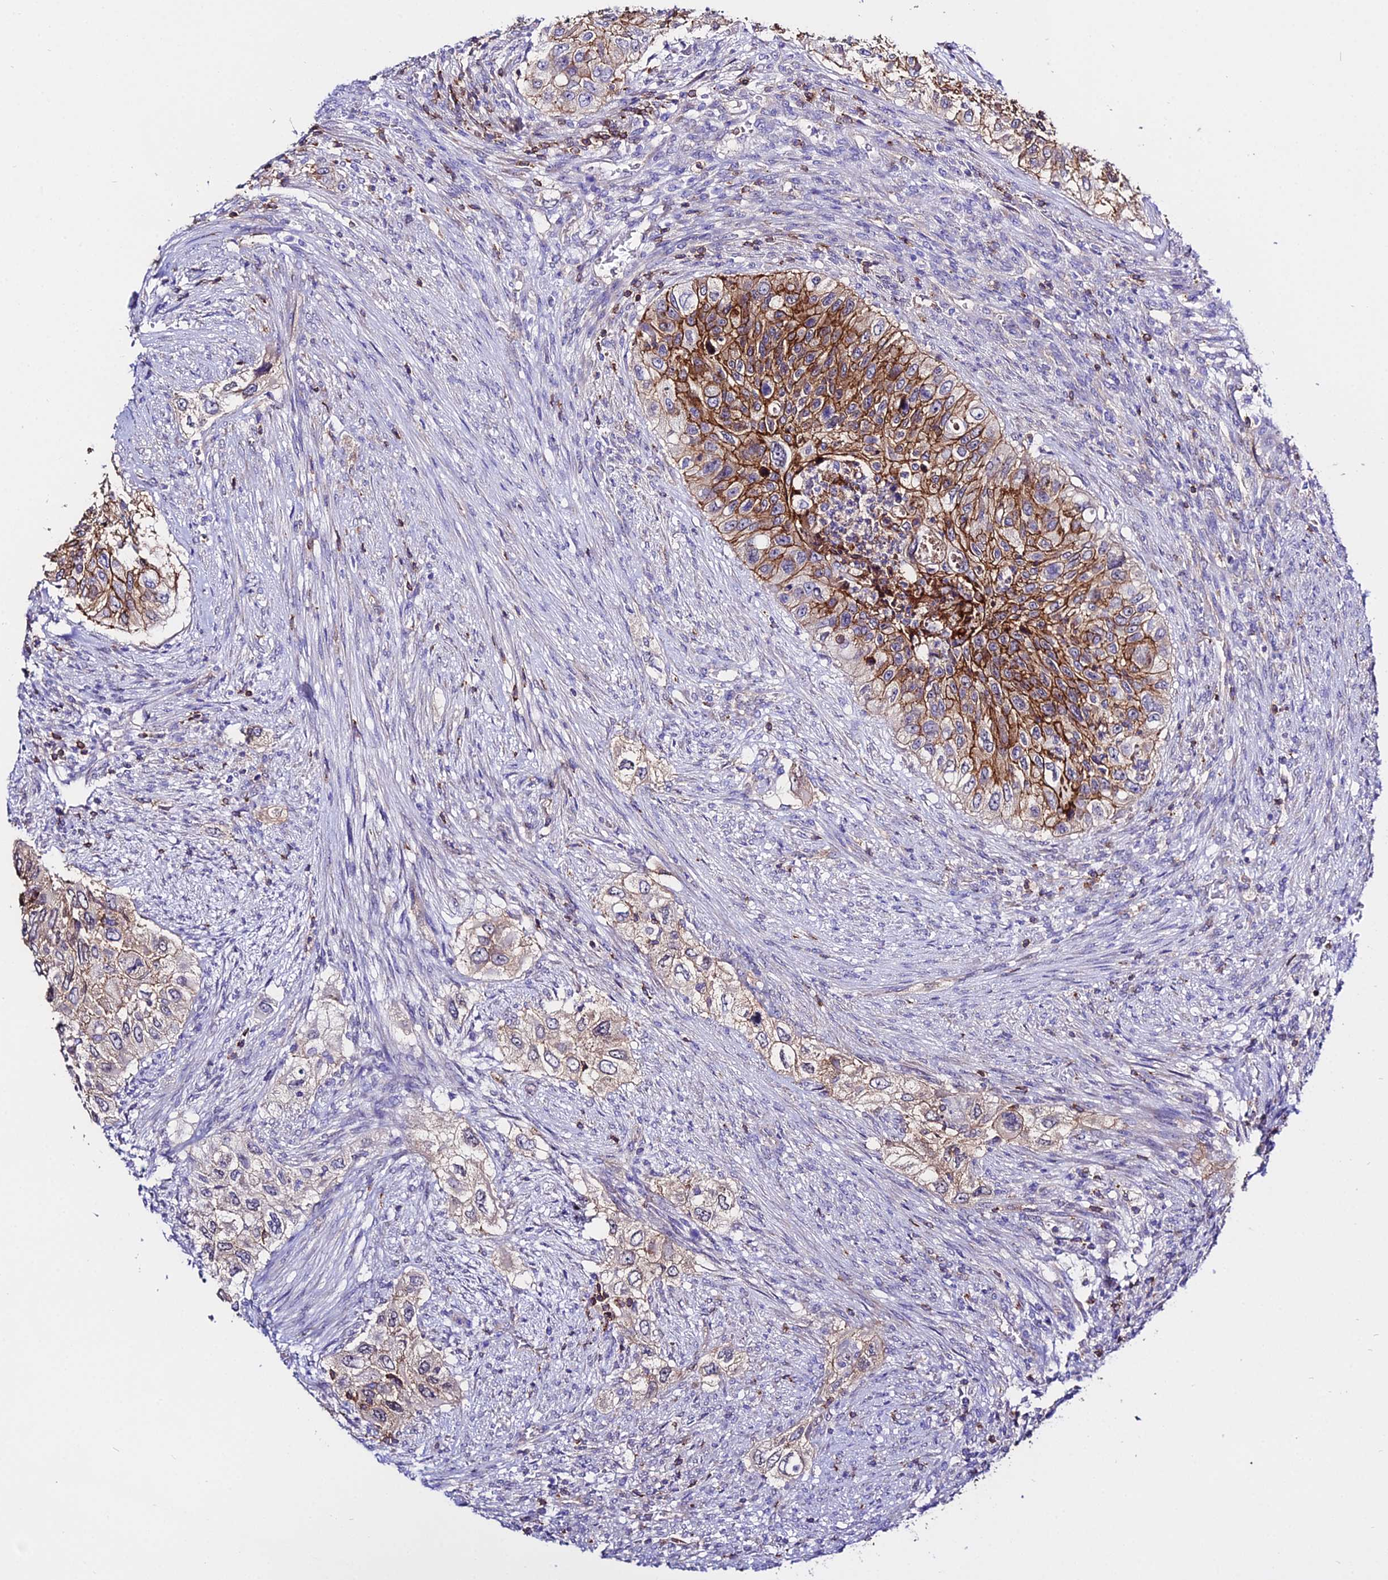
{"staining": {"intensity": "strong", "quantity": ">75%", "location": "cytoplasmic/membranous"}, "tissue": "urothelial cancer", "cell_type": "Tumor cells", "image_type": "cancer", "snomed": [{"axis": "morphology", "description": "Urothelial carcinoma, High grade"}, {"axis": "topography", "description": "Urinary bladder"}], "caption": "Approximately >75% of tumor cells in human high-grade urothelial carcinoma show strong cytoplasmic/membranous protein positivity as visualized by brown immunohistochemical staining.", "gene": "S100A16", "patient": {"sex": "female", "age": 60}}